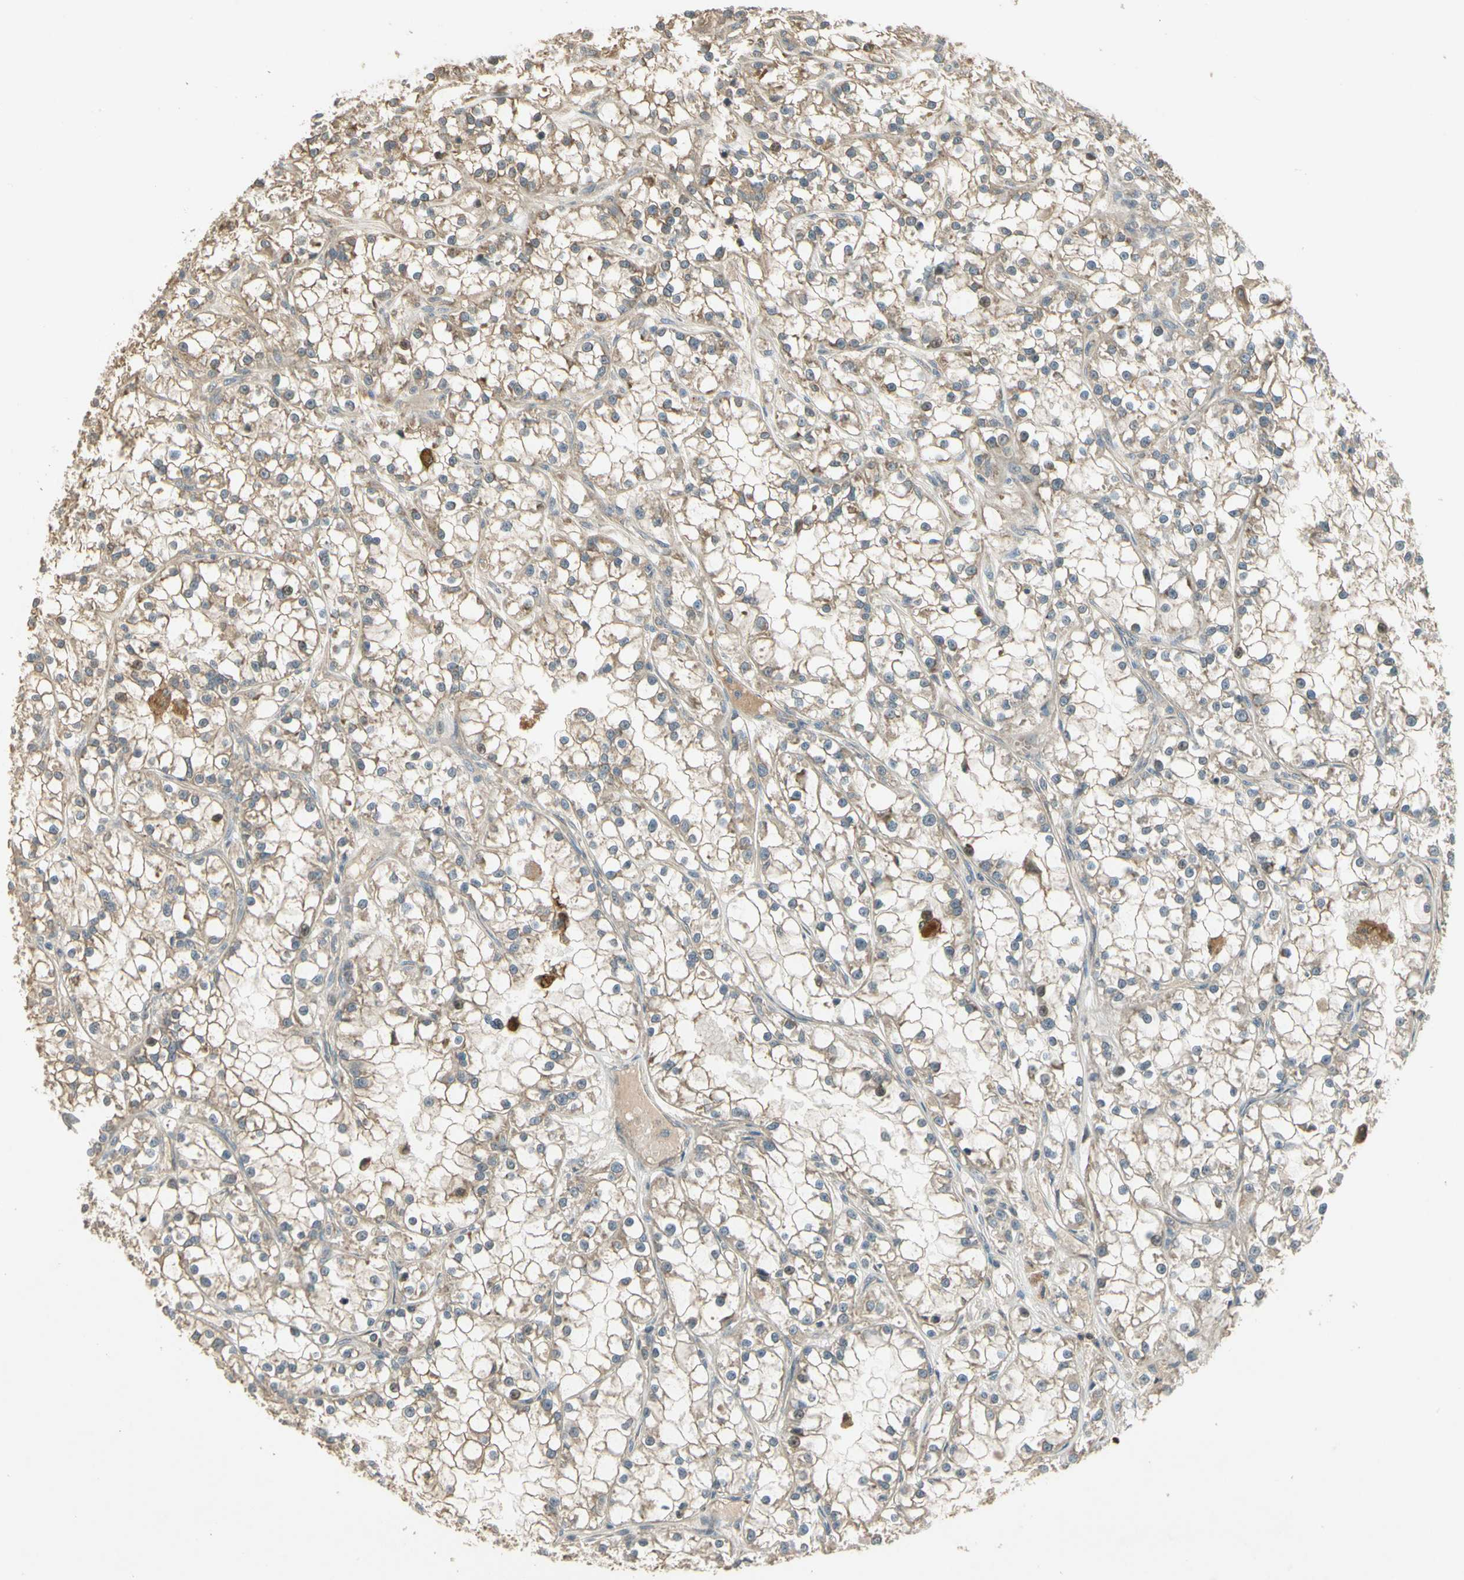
{"staining": {"intensity": "weak", "quantity": ">75%", "location": "cytoplasmic/membranous"}, "tissue": "renal cancer", "cell_type": "Tumor cells", "image_type": "cancer", "snomed": [{"axis": "morphology", "description": "Adenocarcinoma, NOS"}, {"axis": "topography", "description": "Kidney"}], "caption": "IHC staining of renal cancer (adenocarcinoma), which exhibits low levels of weak cytoplasmic/membranous positivity in about >75% of tumor cells indicating weak cytoplasmic/membranous protein expression. The staining was performed using DAB (brown) for protein detection and nuclei were counterstained in hematoxylin (blue).", "gene": "ACVR1", "patient": {"sex": "female", "age": 52}}